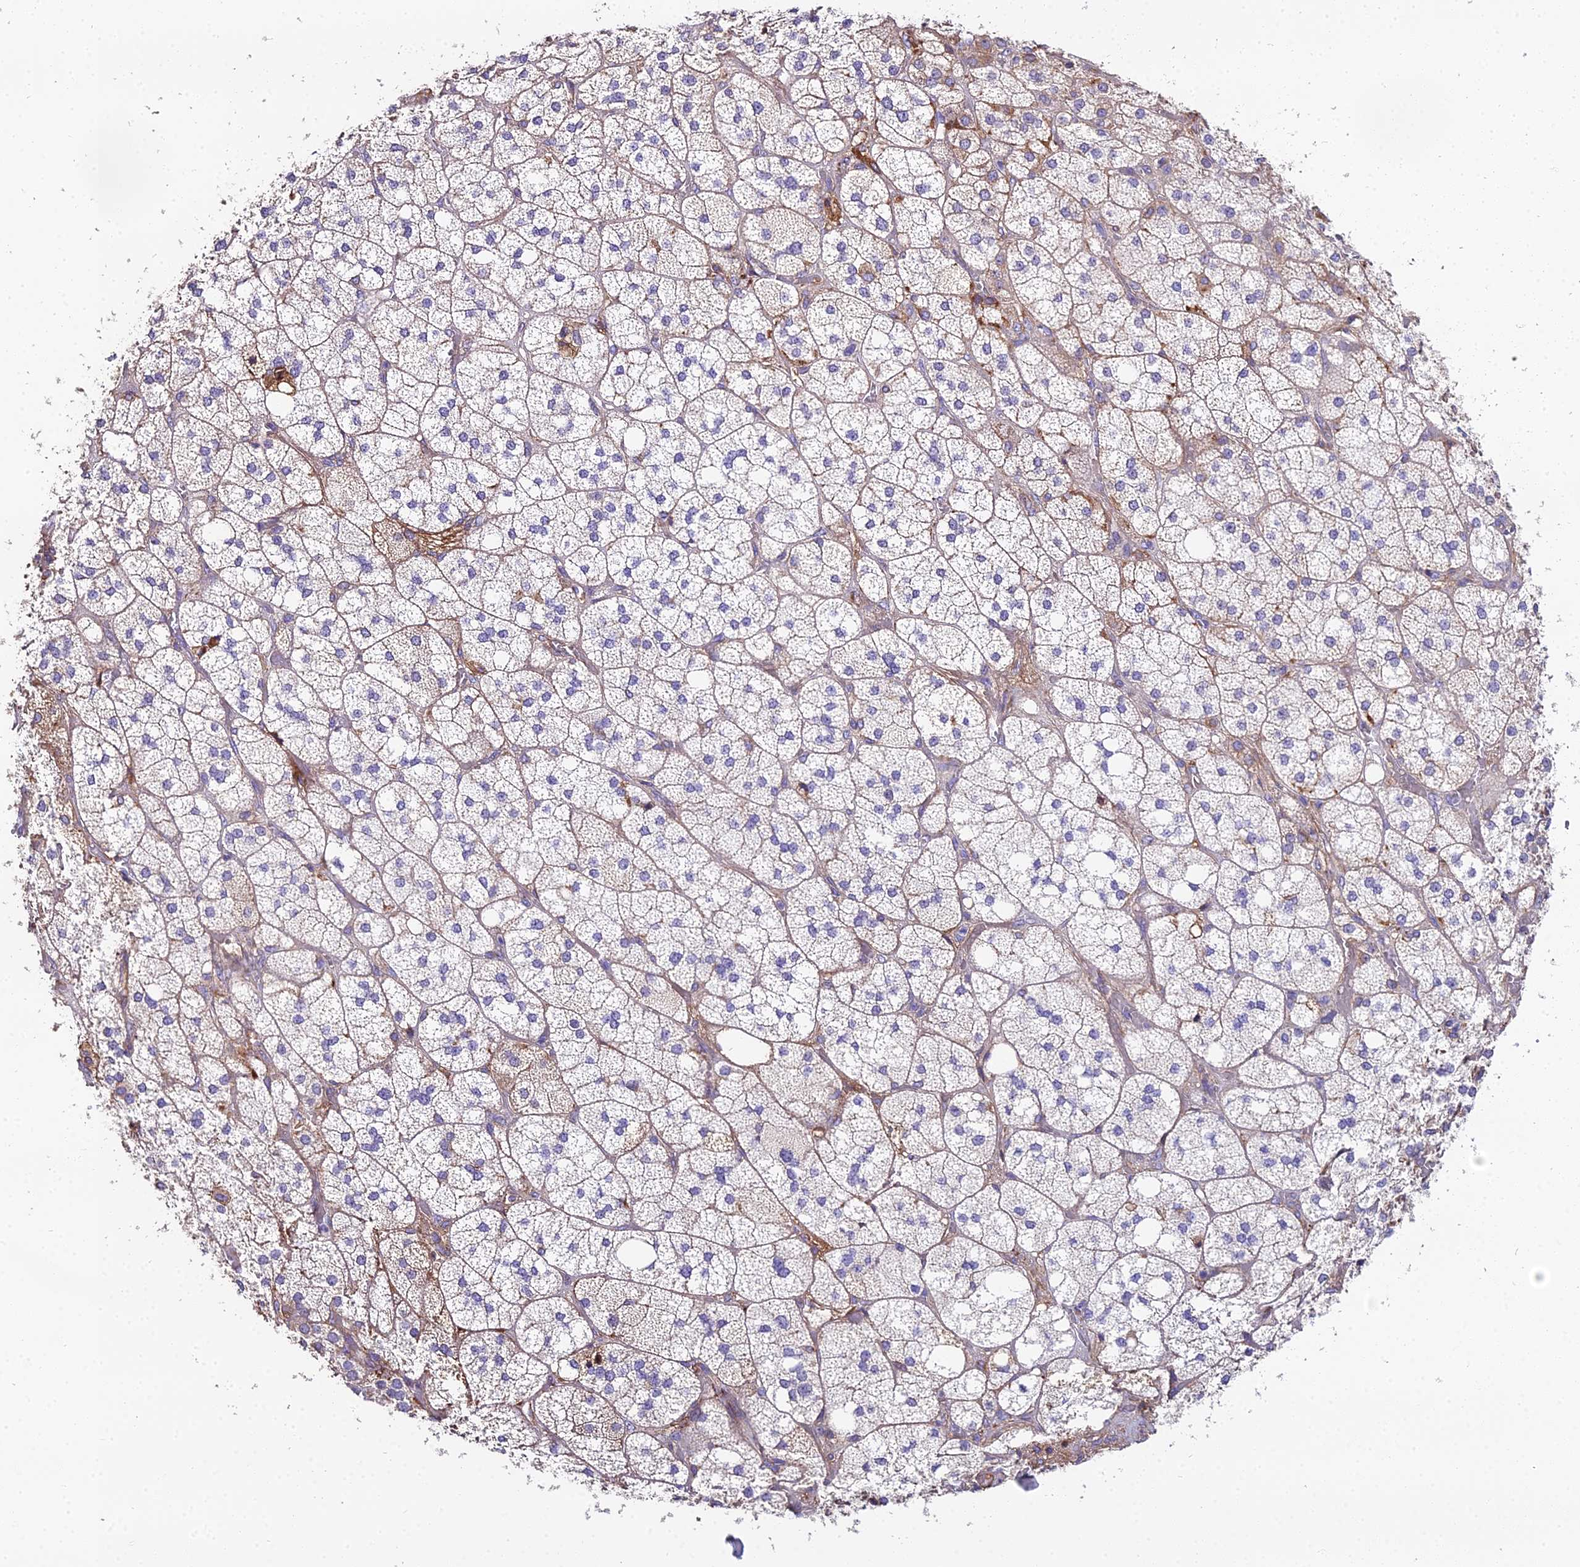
{"staining": {"intensity": "weak", "quantity": "25%-75%", "location": "cytoplasmic/membranous"}, "tissue": "adrenal gland", "cell_type": "Glandular cells", "image_type": "normal", "snomed": [{"axis": "morphology", "description": "Normal tissue, NOS"}, {"axis": "topography", "description": "Adrenal gland"}], "caption": "IHC image of benign adrenal gland: adrenal gland stained using IHC reveals low levels of weak protein expression localized specifically in the cytoplasmic/membranous of glandular cells, appearing as a cytoplasmic/membranous brown color.", "gene": "BEX4", "patient": {"sex": "male", "age": 61}}